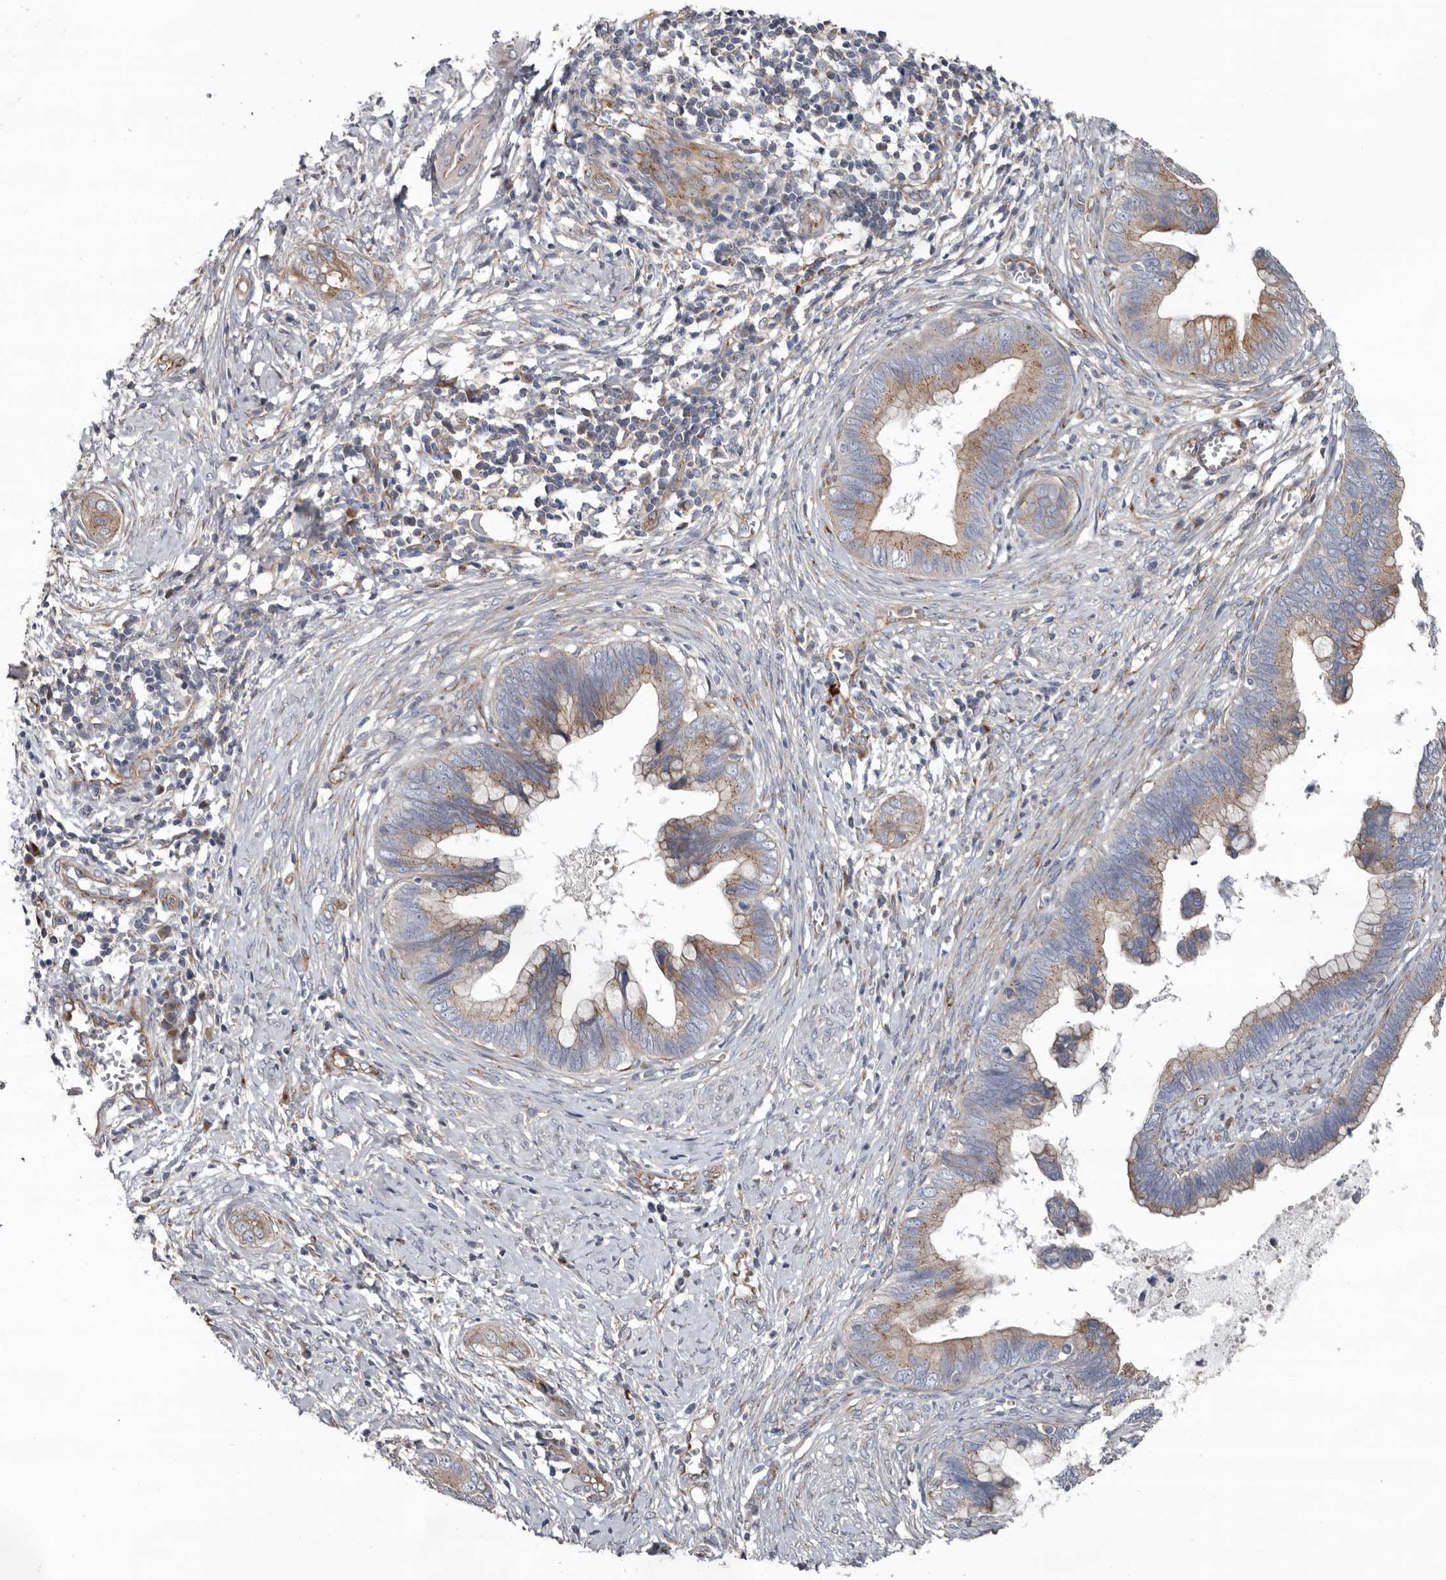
{"staining": {"intensity": "moderate", "quantity": "25%-75%", "location": "cytoplasmic/membranous"}, "tissue": "cervical cancer", "cell_type": "Tumor cells", "image_type": "cancer", "snomed": [{"axis": "morphology", "description": "Adenocarcinoma, NOS"}, {"axis": "topography", "description": "Cervix"}], "caption": "Tumor cells exhibit medium levels of moderate cytoplasmic/membranous expression in about 25%-75% of cells in human adenocarcinoma (cervical).", "gene": "LUZP1", "patient": {"sex": "female", "age": 44}}